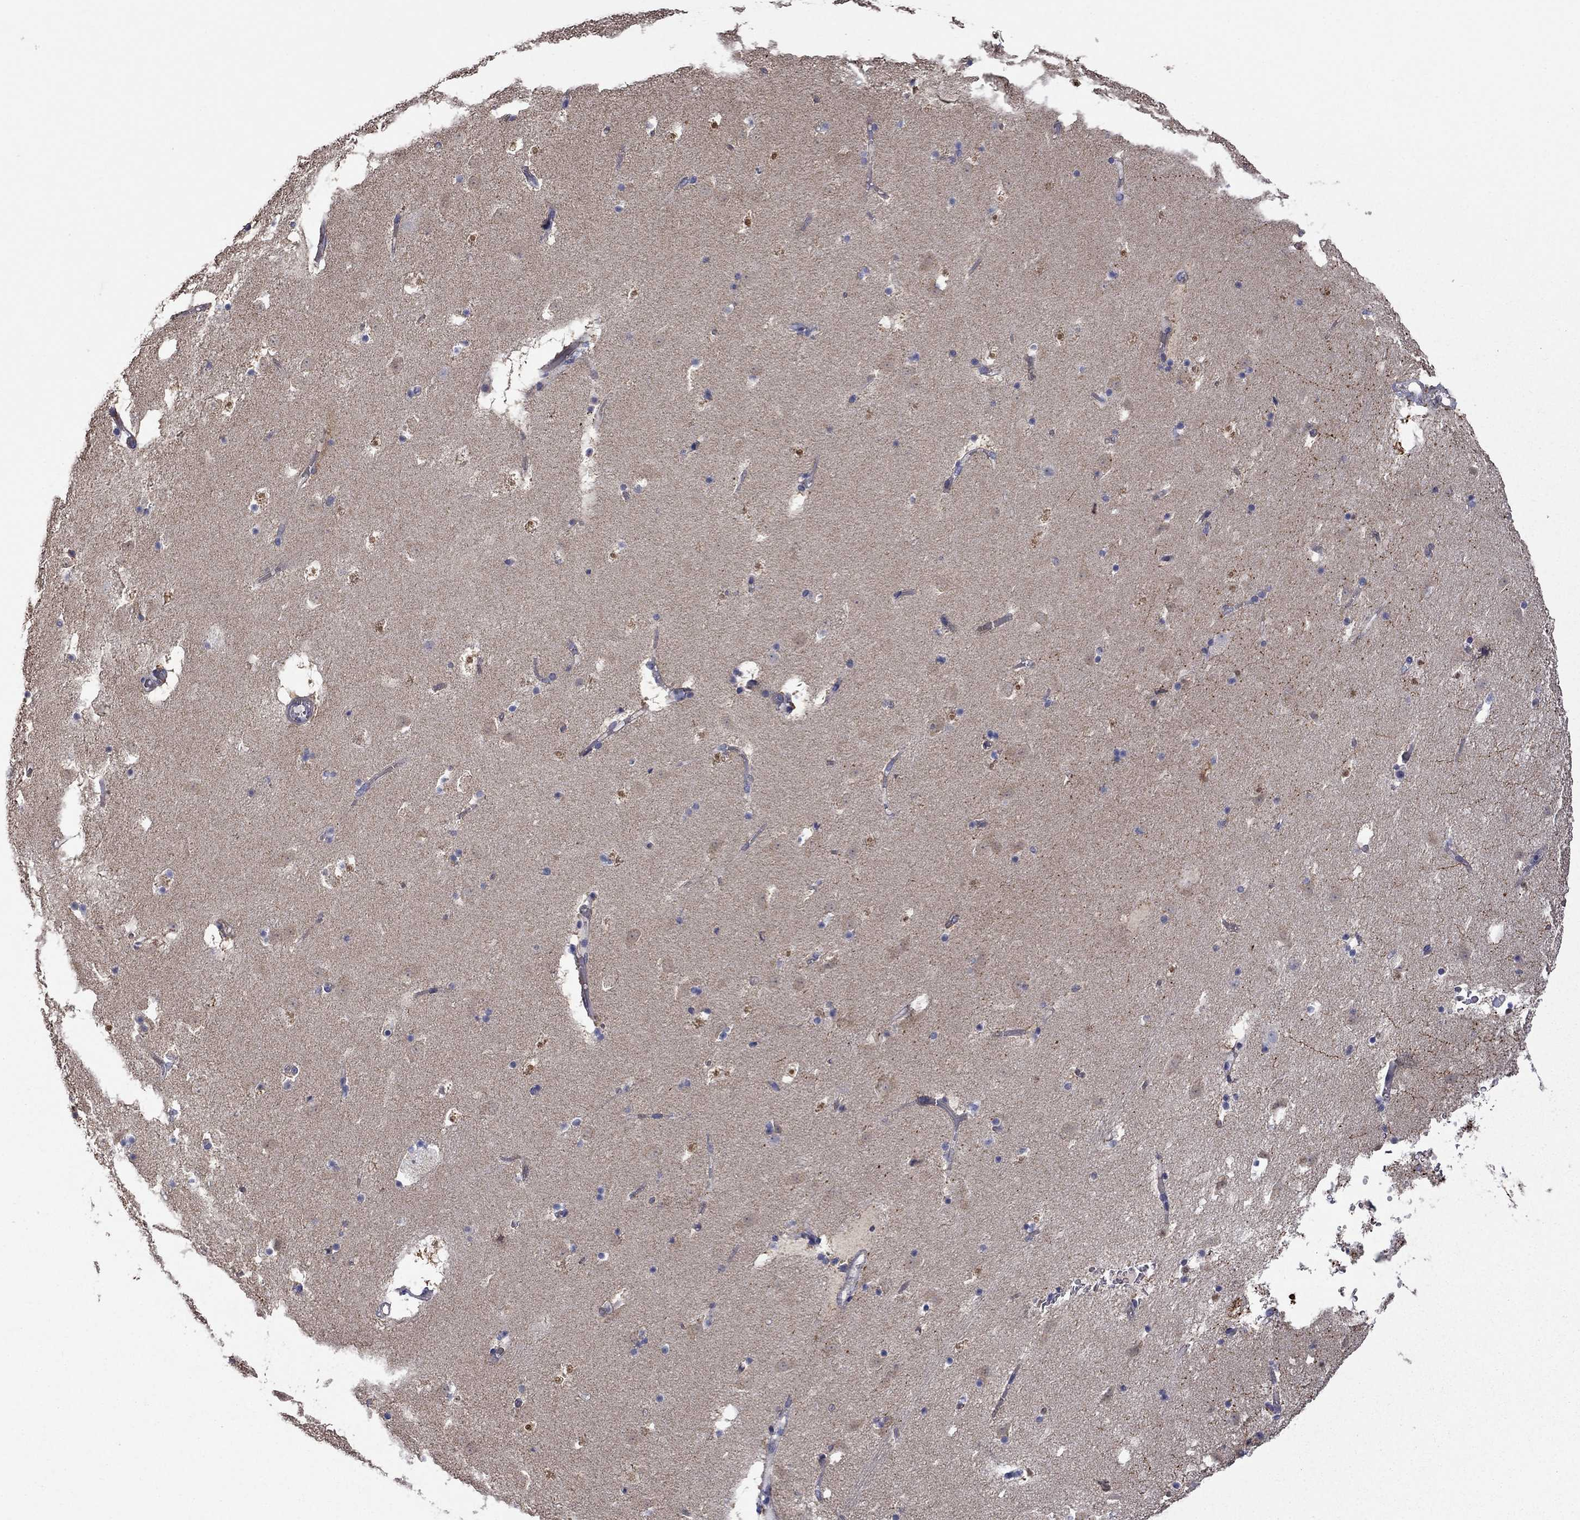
{"staining": {"intensity": "strong", "quantity": "<25%", "location": "cytoplasmic/membranous,nuclear"}, "tissue": "caudate", "cell_type": "Glial cells", "image_type": "normal", "snomed": [{"axis": "morphology", "description": "Normal tissue, NOS"}, {"axis": "topography", "description": "Lateral ventricle wall"}], "caption": "A micrograph showing strong cytoplasmic/membranous,nuclear staining in approximately <25% of glial cells in unremarkable caudate, as visualized by brown immunohistochemical staining.", "gene": "CAMKK2", "patient": {"sex": "female", "age": 42}}